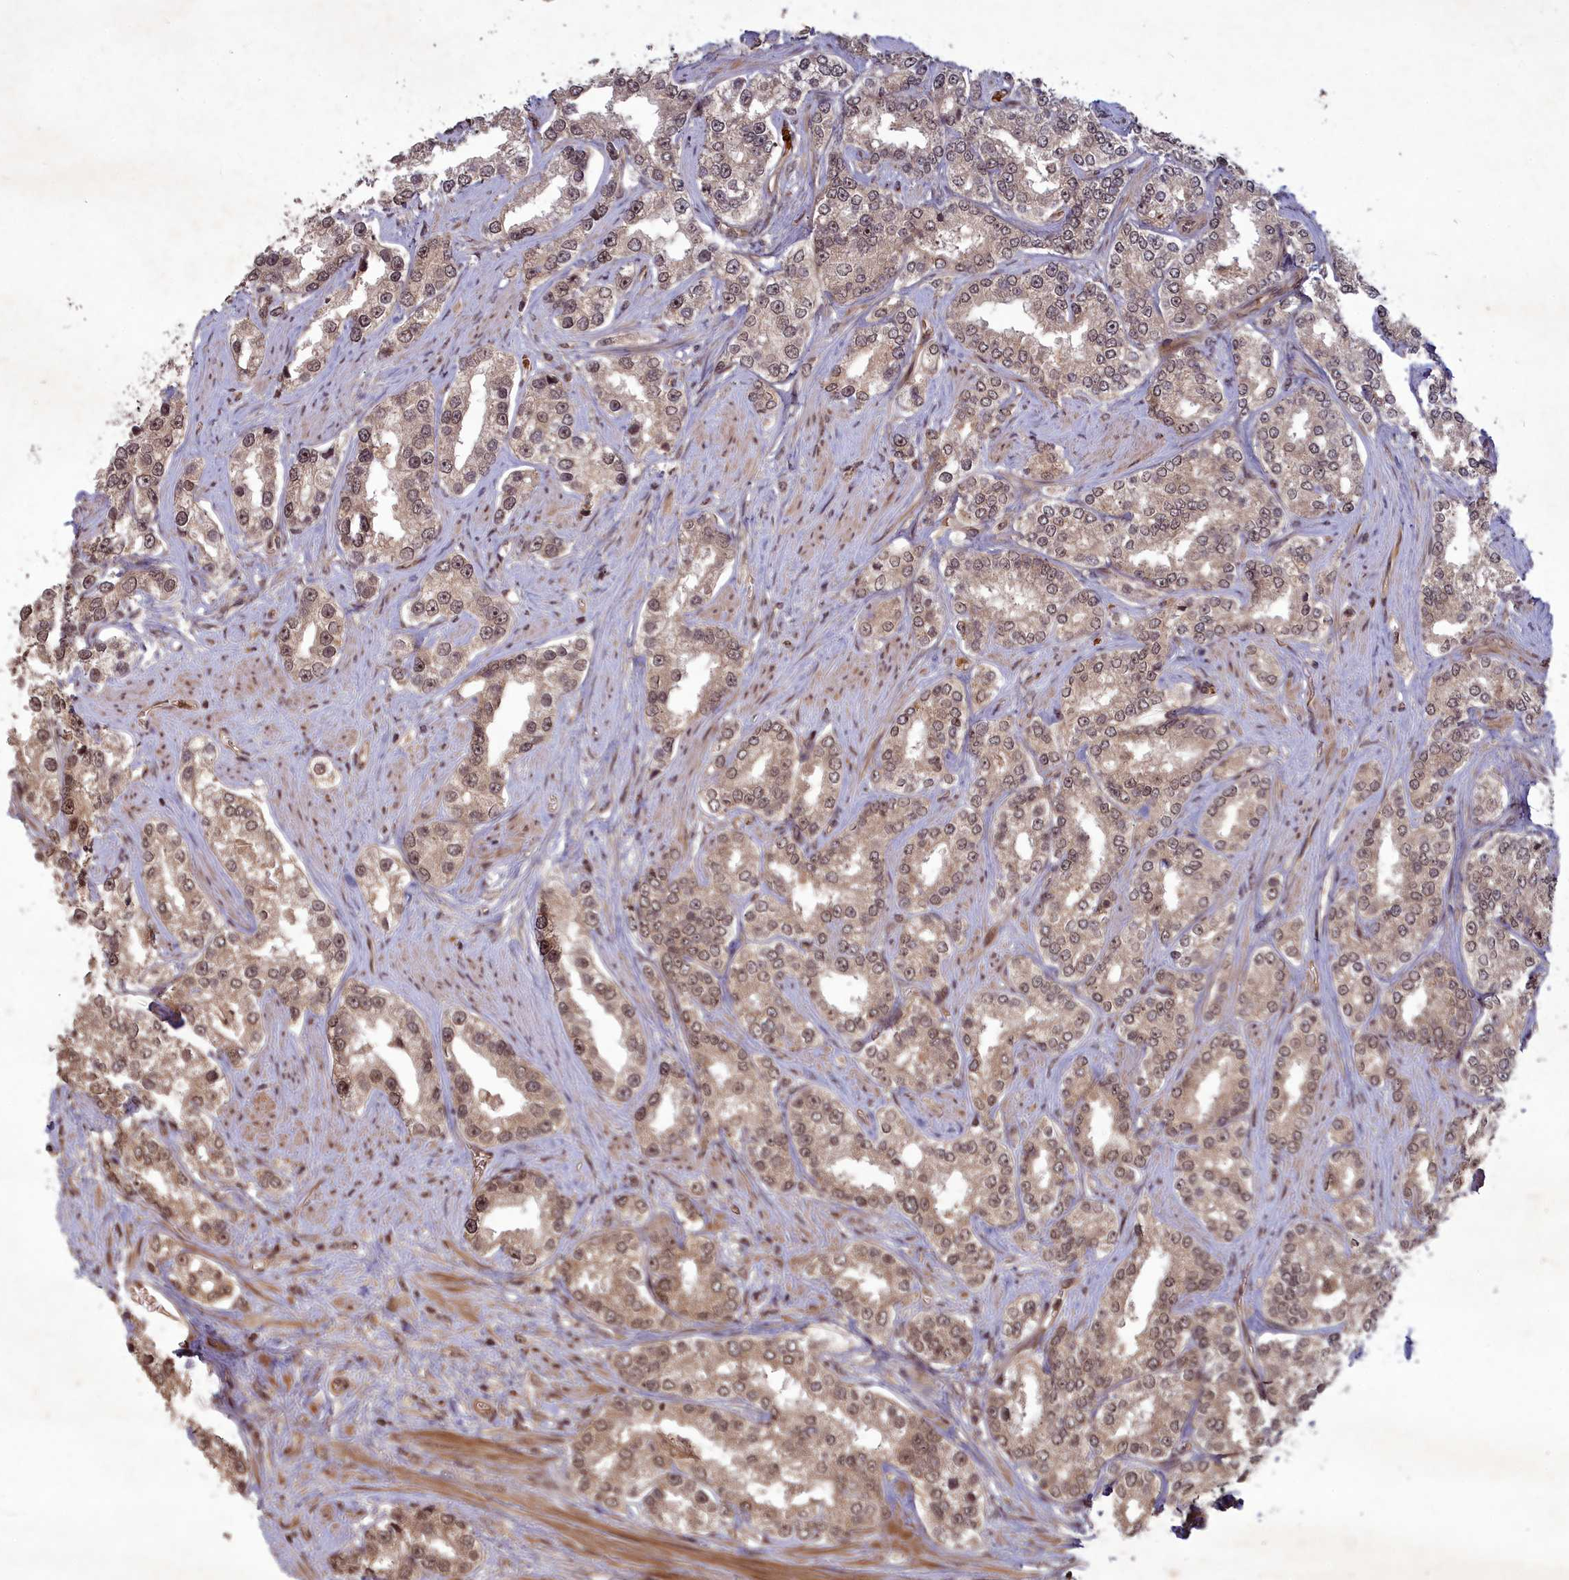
{"staining": {"intensity": "moderate", "quantity": ">75%", "location": "nuclear"}, "tissue": "prostate cancer", "cell_type": "Tumor cells", "image_type": "cancer", "snomed": [{"axis": "morphology", "description": "Normal tissue, NOS"}, {"axis": "morphology", "description": "Adenocarcinoma, High grade"}, {"axis": "topography", "description": "Prostate"}], "caption": "Protein expression analysis of prostate cancer displays moderate nuclear staining in about >75% of tumor cells.", "gene": "SRMS", "patient": {"sex": "male", "age": 83}}